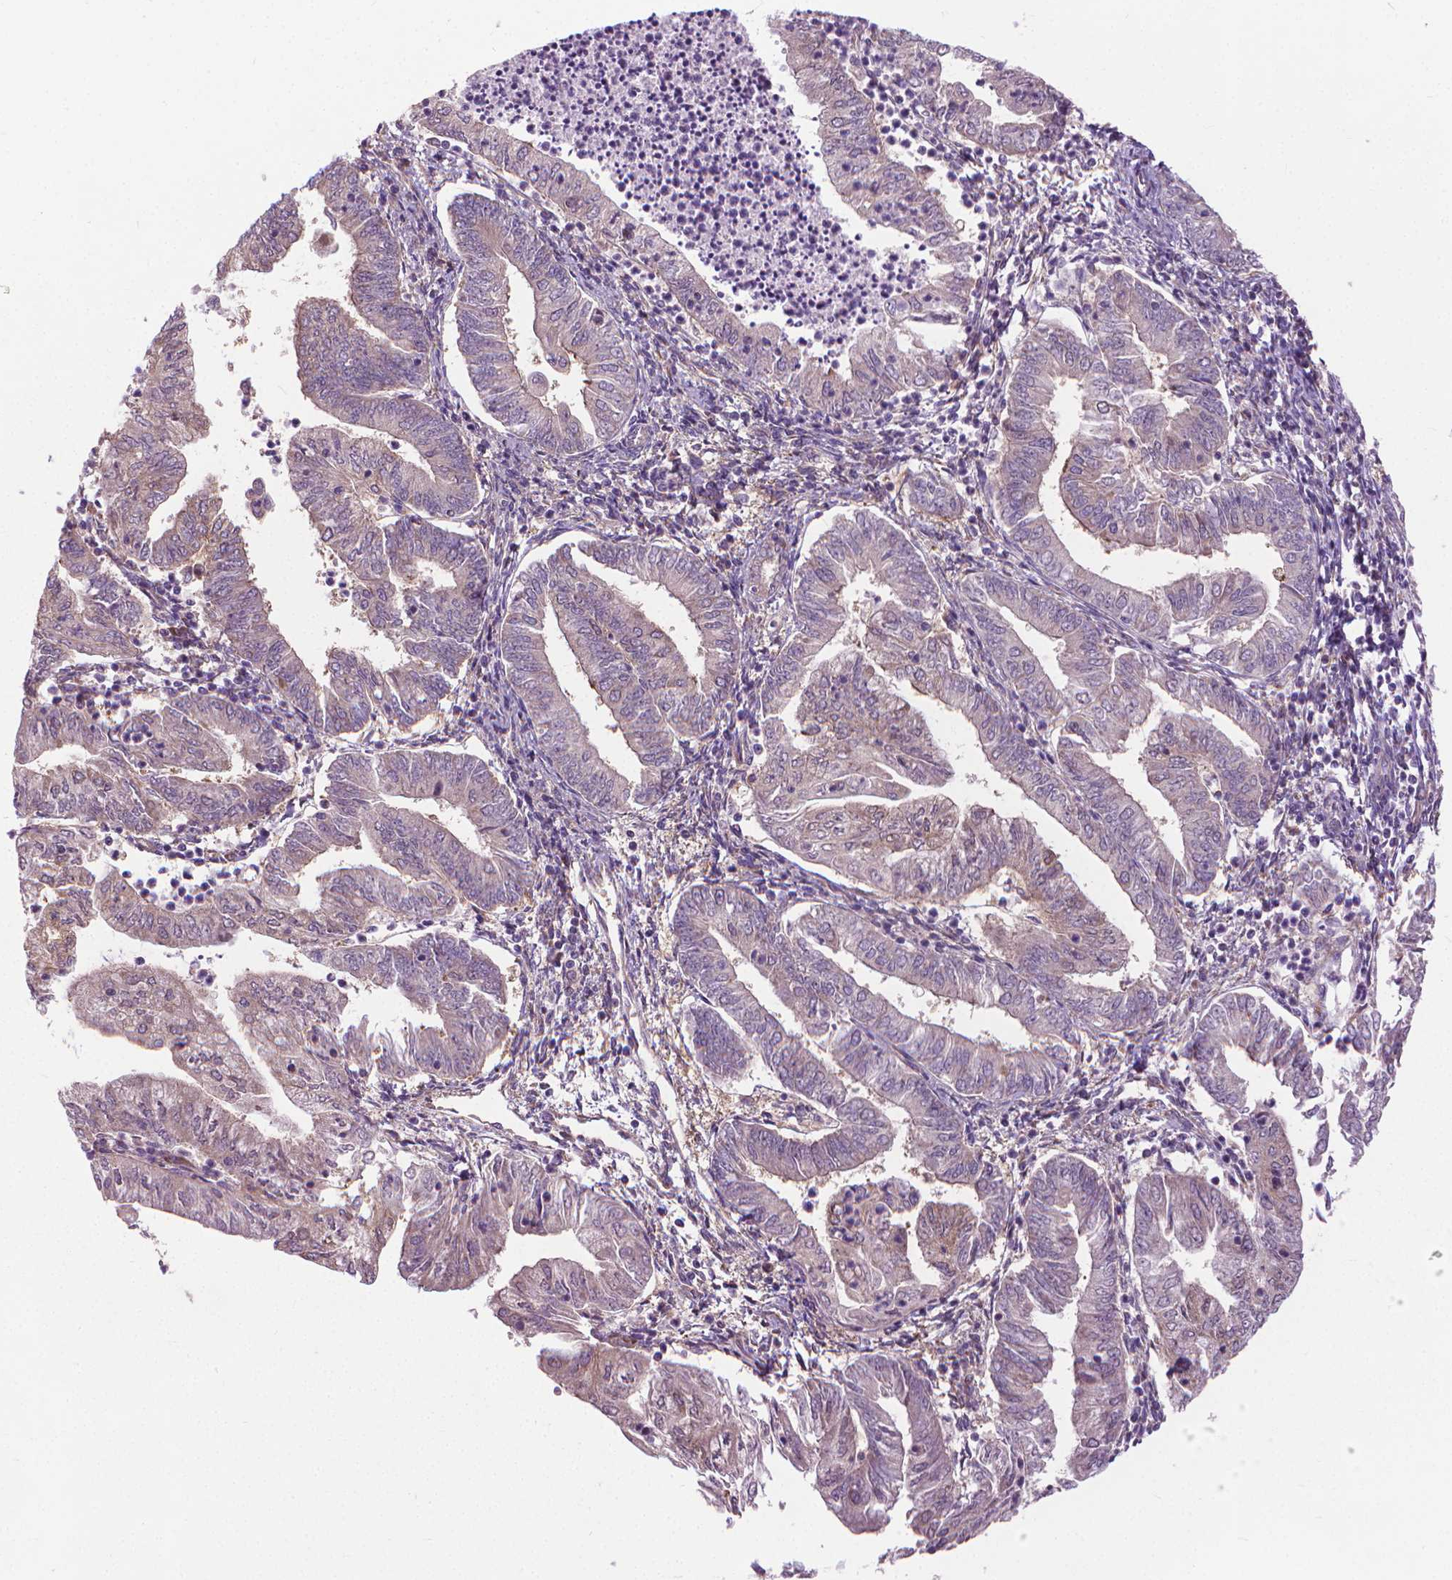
{"staining": {"intensity": "weak", "quantity": "<25%", "location": "cytoplasmic/membranous"}, "tissue": "endometrial cancer", "cell_type": "Tumor cells", "image_type": "cancer", "snomed": [{"axis": "morphology", "description": "Adenocarcinoma, NOS"}, {"axis": "topography", "description": "Endometrium"}], "caption": "This micrograph is of endometrial cancer (adenocarcinoma) stained with immunohistochemistry to label a protein in brown with the nuclei are counter-stained blue. There is no positivity in tumor cells. (DAB IHC visualized using brightfield microscopy, high magnification).", "gene": "NUDT1", "patient": {"sex": "female", "age": 55}}